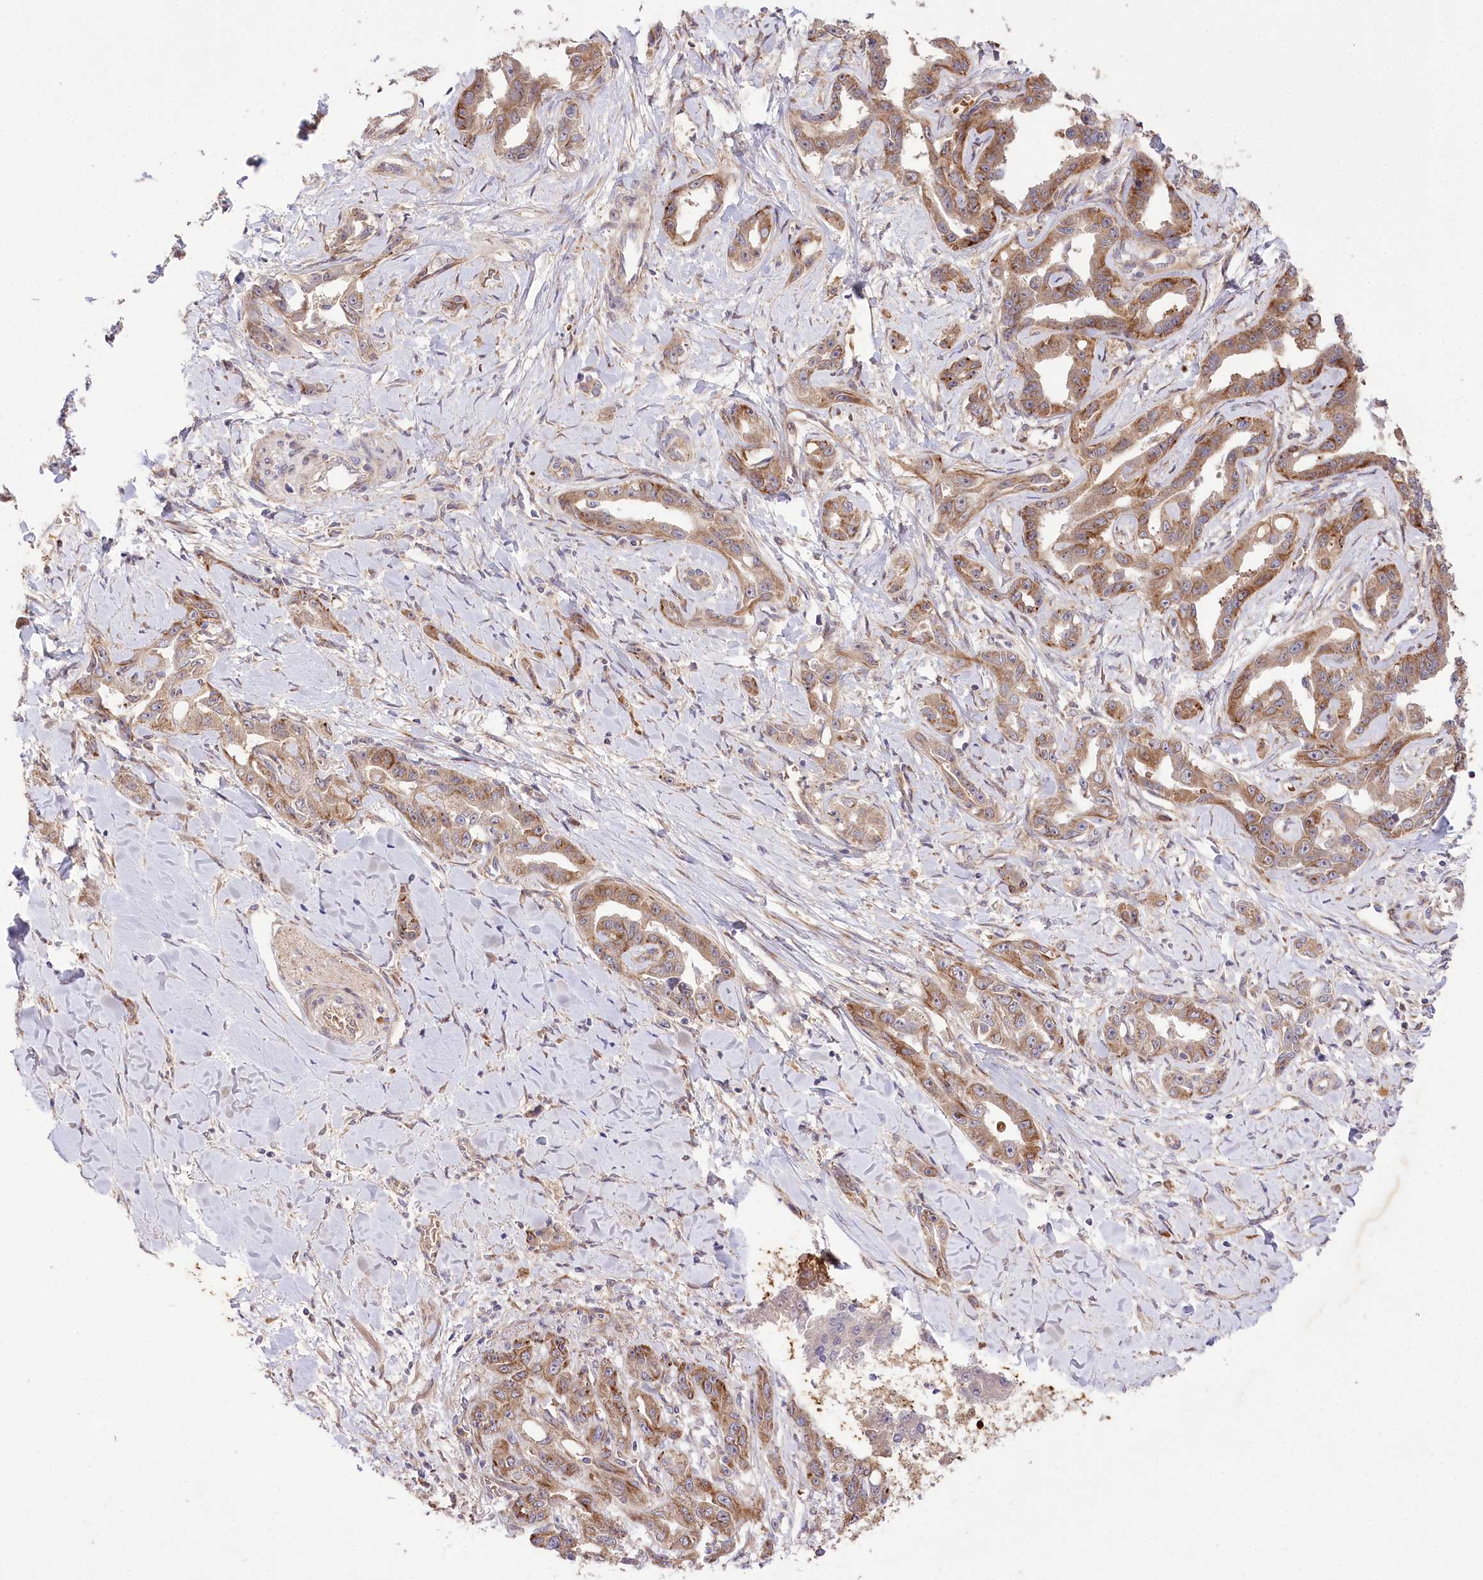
{"staining": {"intensity": "moderate", "quantity": ">75%", "location": "cytoplasmic/membranous"}, "tissue": "liver cancer", "cell_type": "Tumor cells", "image_type": "cancer", "snomed": [{"axis": "morphology", "description": "Cholangiocarcinoma"}, {"axis": "topography", "description": "Liver"}], "caption": "Immunohistochemical staining of liver cancer demonstrates moderate cytoplasmic/membranous protein staining in about >75% of tumor cells.", "gene": "TRUB1", "patient": {"sex": "male", "age": 59}}